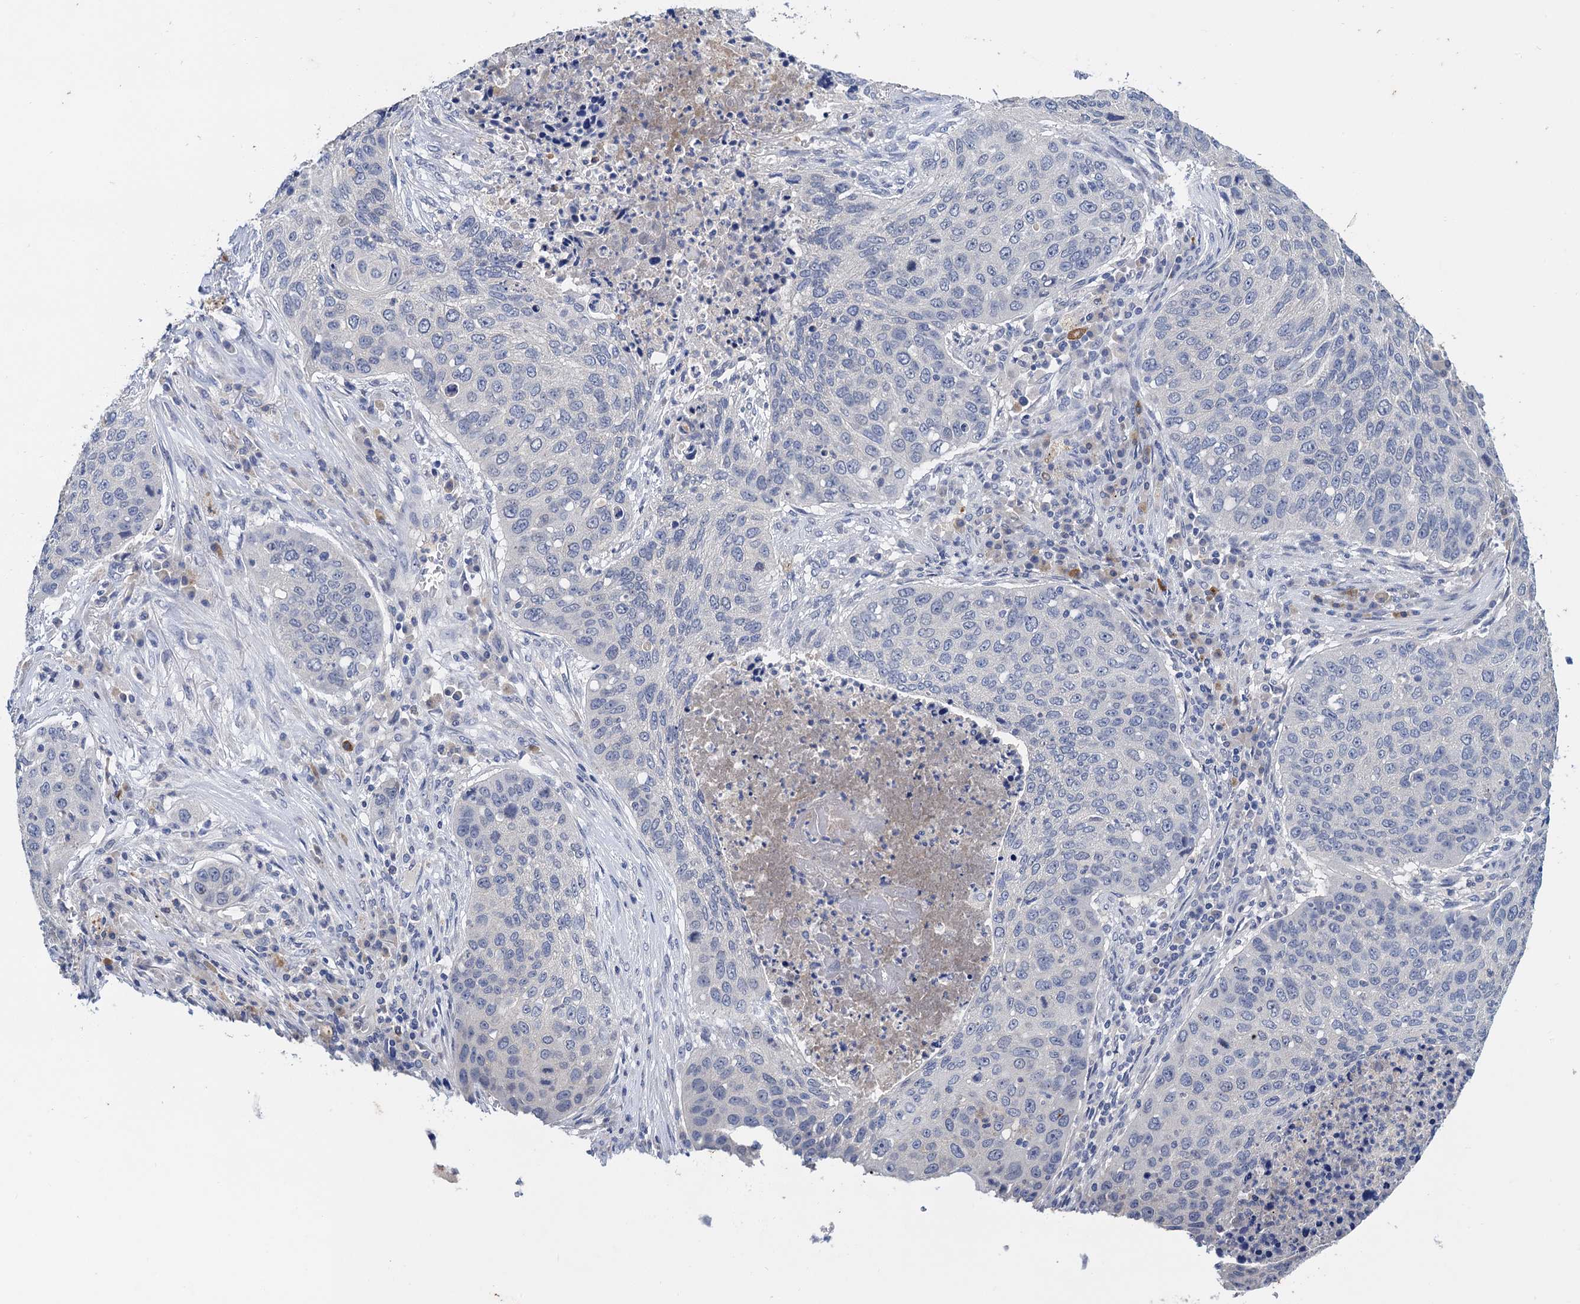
{"staining": {"intensity": "negative", "quantity": "none", "location": "none"}, "tissue": "lung cancer", "cell_type": "Tumor cells", "image_type": "cancer", "snomed": [{"axis": "morphology", "description": "Squamous cell carcinoma, NOS"}, {"axis": "topography", "description": "Lung"}], "caption": "The image shows no staining of tumor cells in lung cancer (squamous cell carcinoma).", "gene": "TMEM39B", "patient": {"sex": "female", "age": 63}}